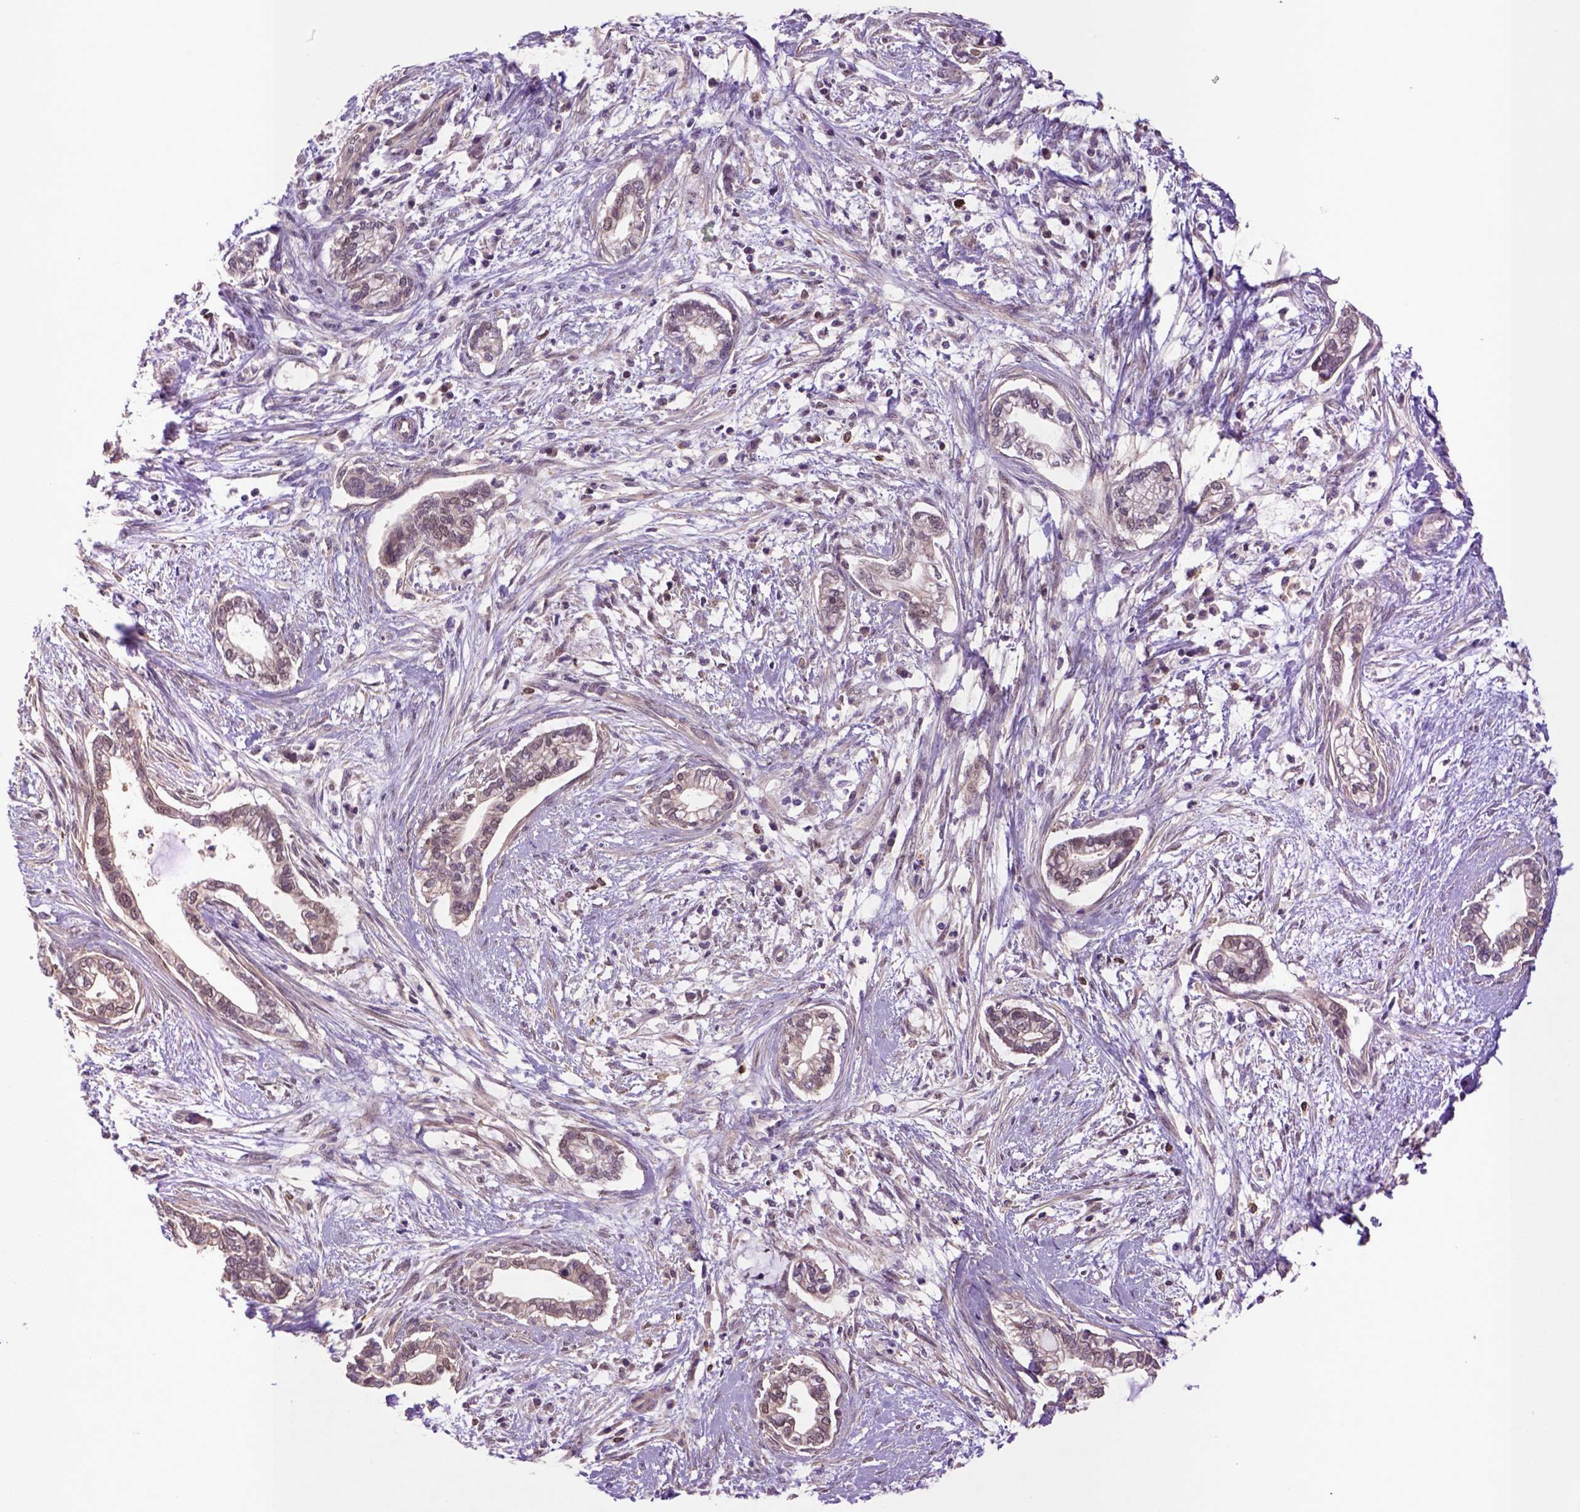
{"staining": {"intensity": "weak", "quantity": ">75%", "location": "cytoplasmic/membranous,nuclear"}, "tissue": "cervical cancer", "cell_type": "Tumor cells", "image_type": "cancer", "snomed": [{"axis": "morphology", "description": "Adenocarcinoma, NOS"}, {"axis": "topography", "description": "Cervix"}], "caption": "Cervical adenocarcinoma stained with a protein marker shows weak staining in tumor cells.", "gene": "HSPBP1", "patient": {"sex": "female", "age": 62}}